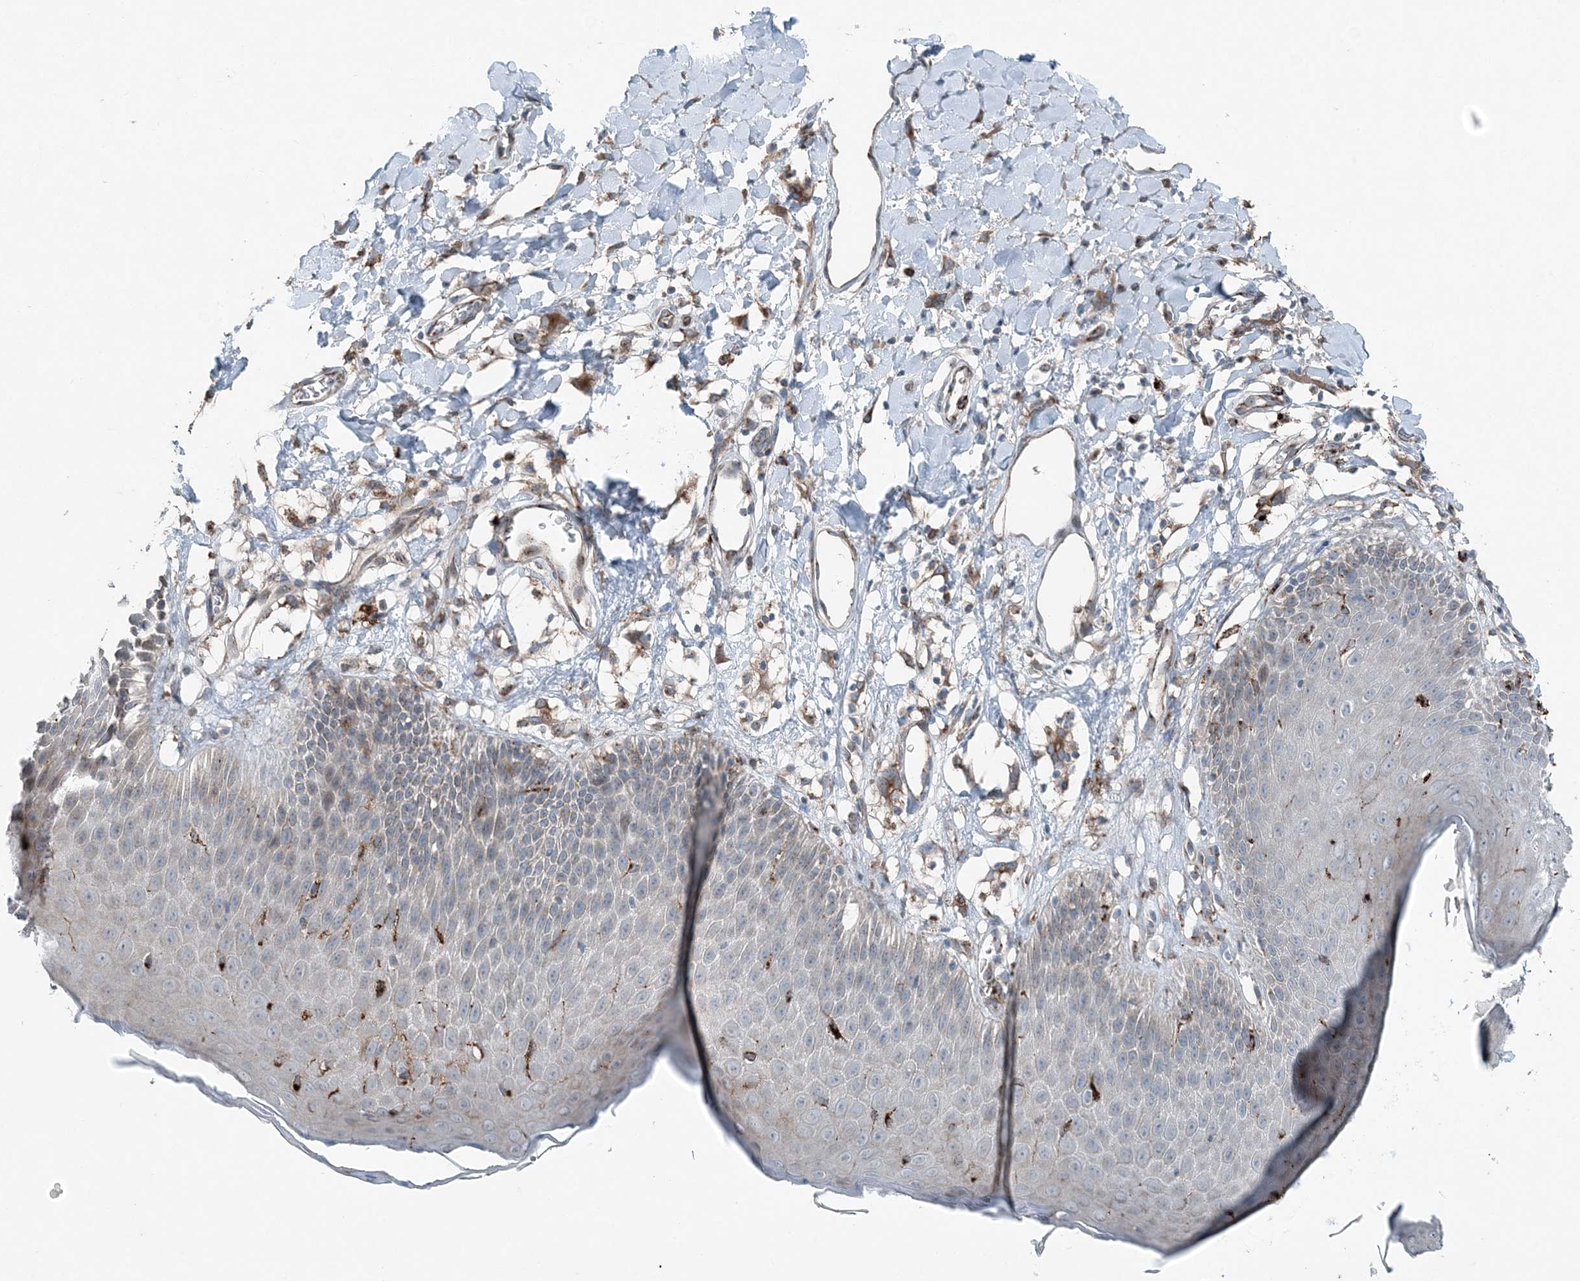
{"staining": {"intensity": "moderate", "quantity": "<25%", "location": "cytoplasmic/membranous"}, "tissue": "skin", "cell_type": "Epidermal cells", "image_type": "normal", "snomed": [{"axis": "morphology", "description": "Normal tissue, NOS"}, {"axis": "topography", "description": "Vulva"}], "caption": "IHC photomicrograph of unremarkable skin: skin stained using IHC reveals low levels of moderate protein expression localized specifically in the cytoplasmic/membranous of epidermal cells, appearing as a cytoplasmic/membranous brown color.", "gene": "KY", "patient": {"sex": "female", "age": 68}}